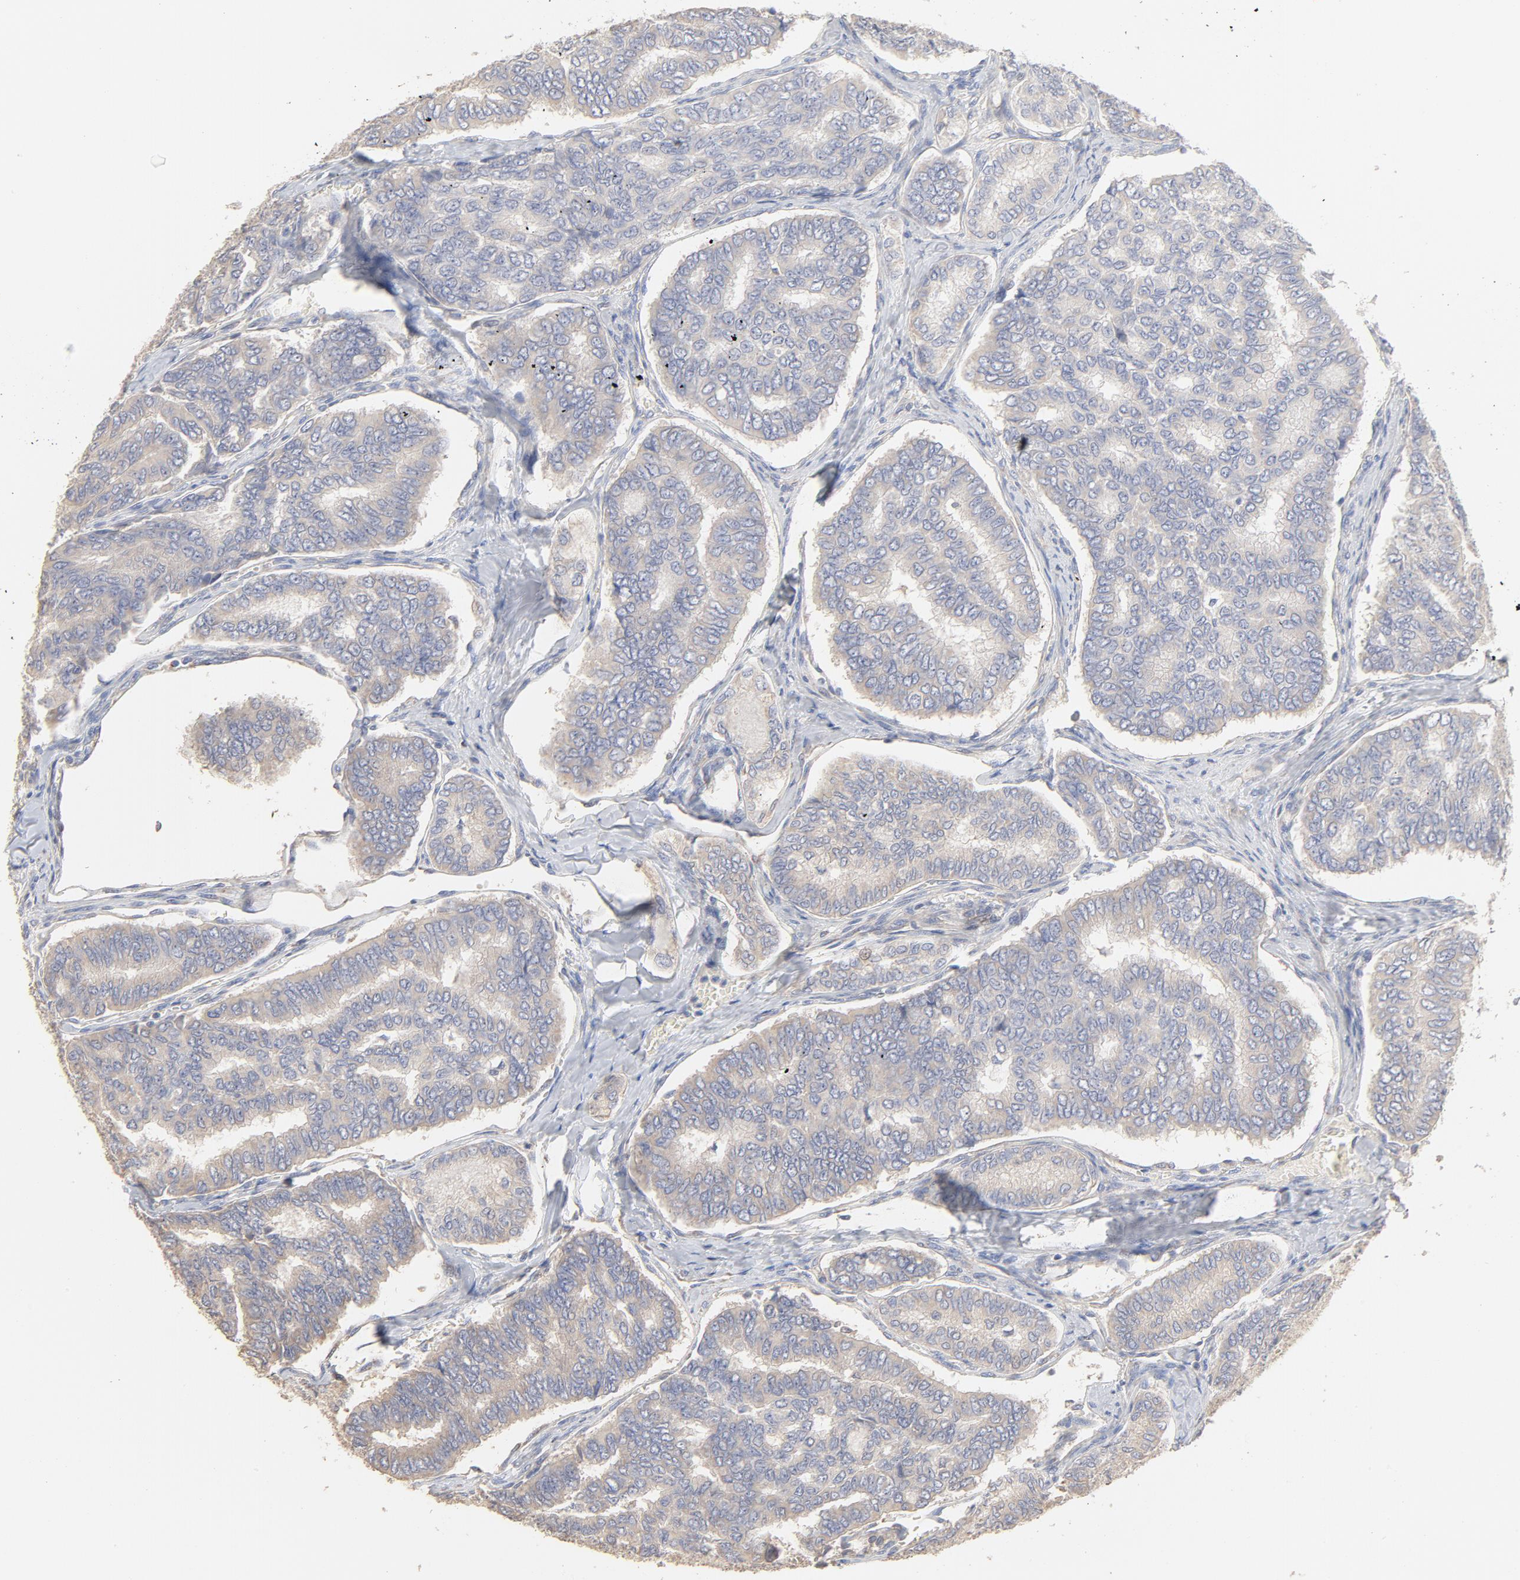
{"staining": {"intensity": "negative", "quantity": "none", "location": "none"}, "tissue": "thyroid cancer", "cell_type": "Tumor cells", "image_type": "cancer", "snomed": [{"axis": "morphology", "description": "Papillary adenocarcinoma, NOS"}, {"axis": "topography", "description": "Thyroid gland"}], "caption": "Thyroid cancer (papillary adenocarcinoma) was stained to show a protein in brown. There is no significant expression in tumor cells.", "gene": "FCGBP", "patient": {"sex": "female", "age": 35}}